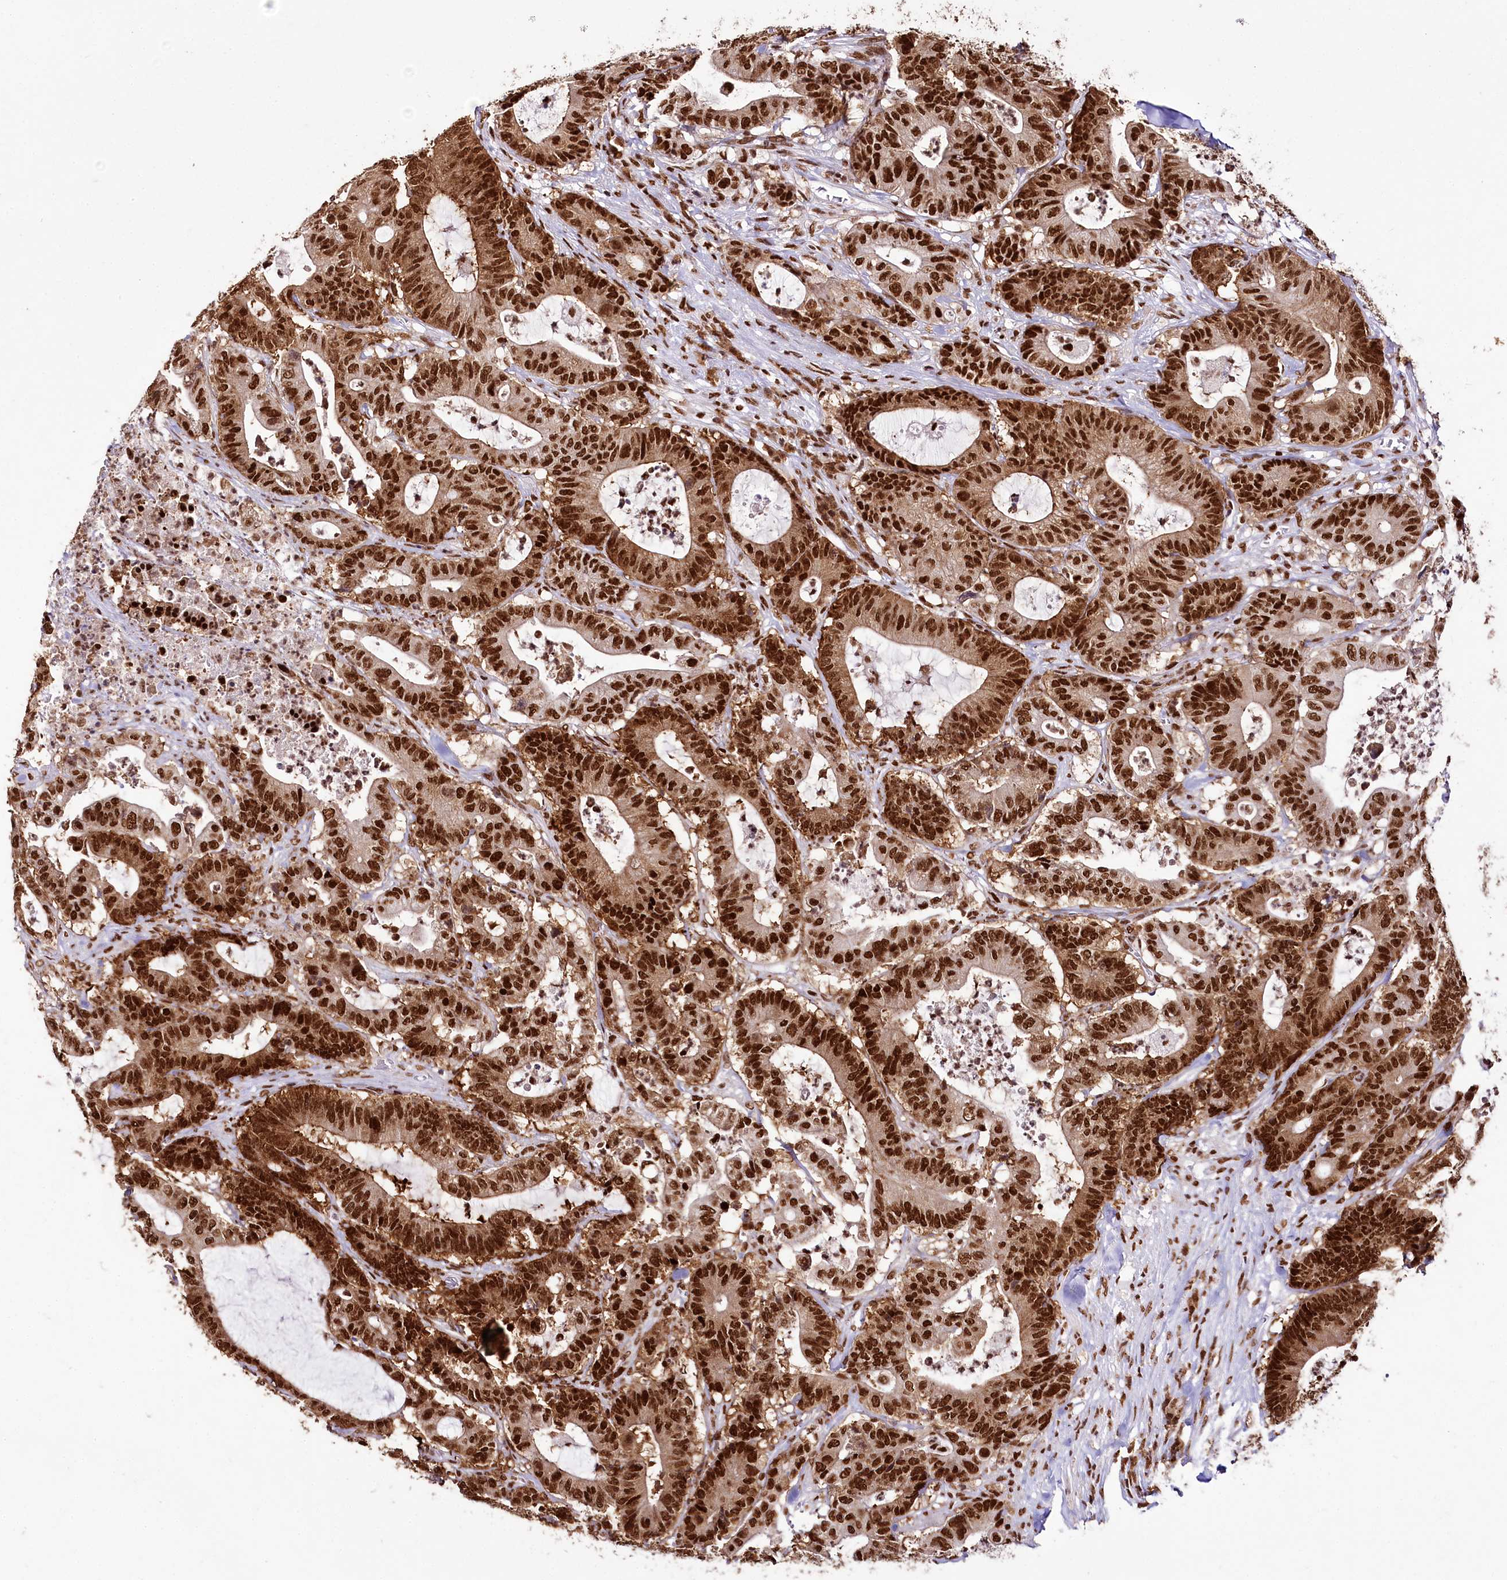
{"staining": {"intensity": "strong", "quantity": ">75%", "location": "cytoplasmic/membranous,nuclear"}, "tissue": "colorectal cancer", "cell_type": "Tumor cells", "image_type": "cancer", "snomed": [{"axis": "morphology", "description": "Adenocarcinoma, NOS"}, {"axis": "topography", "description": "Colon"}], "caption": "Colorectal adenocarcinoma stained with a protein marker demonstrates strong staining in tumor cells.", "gene": "SMARCE1", "patient": {"sex": "female", "age": 84}}